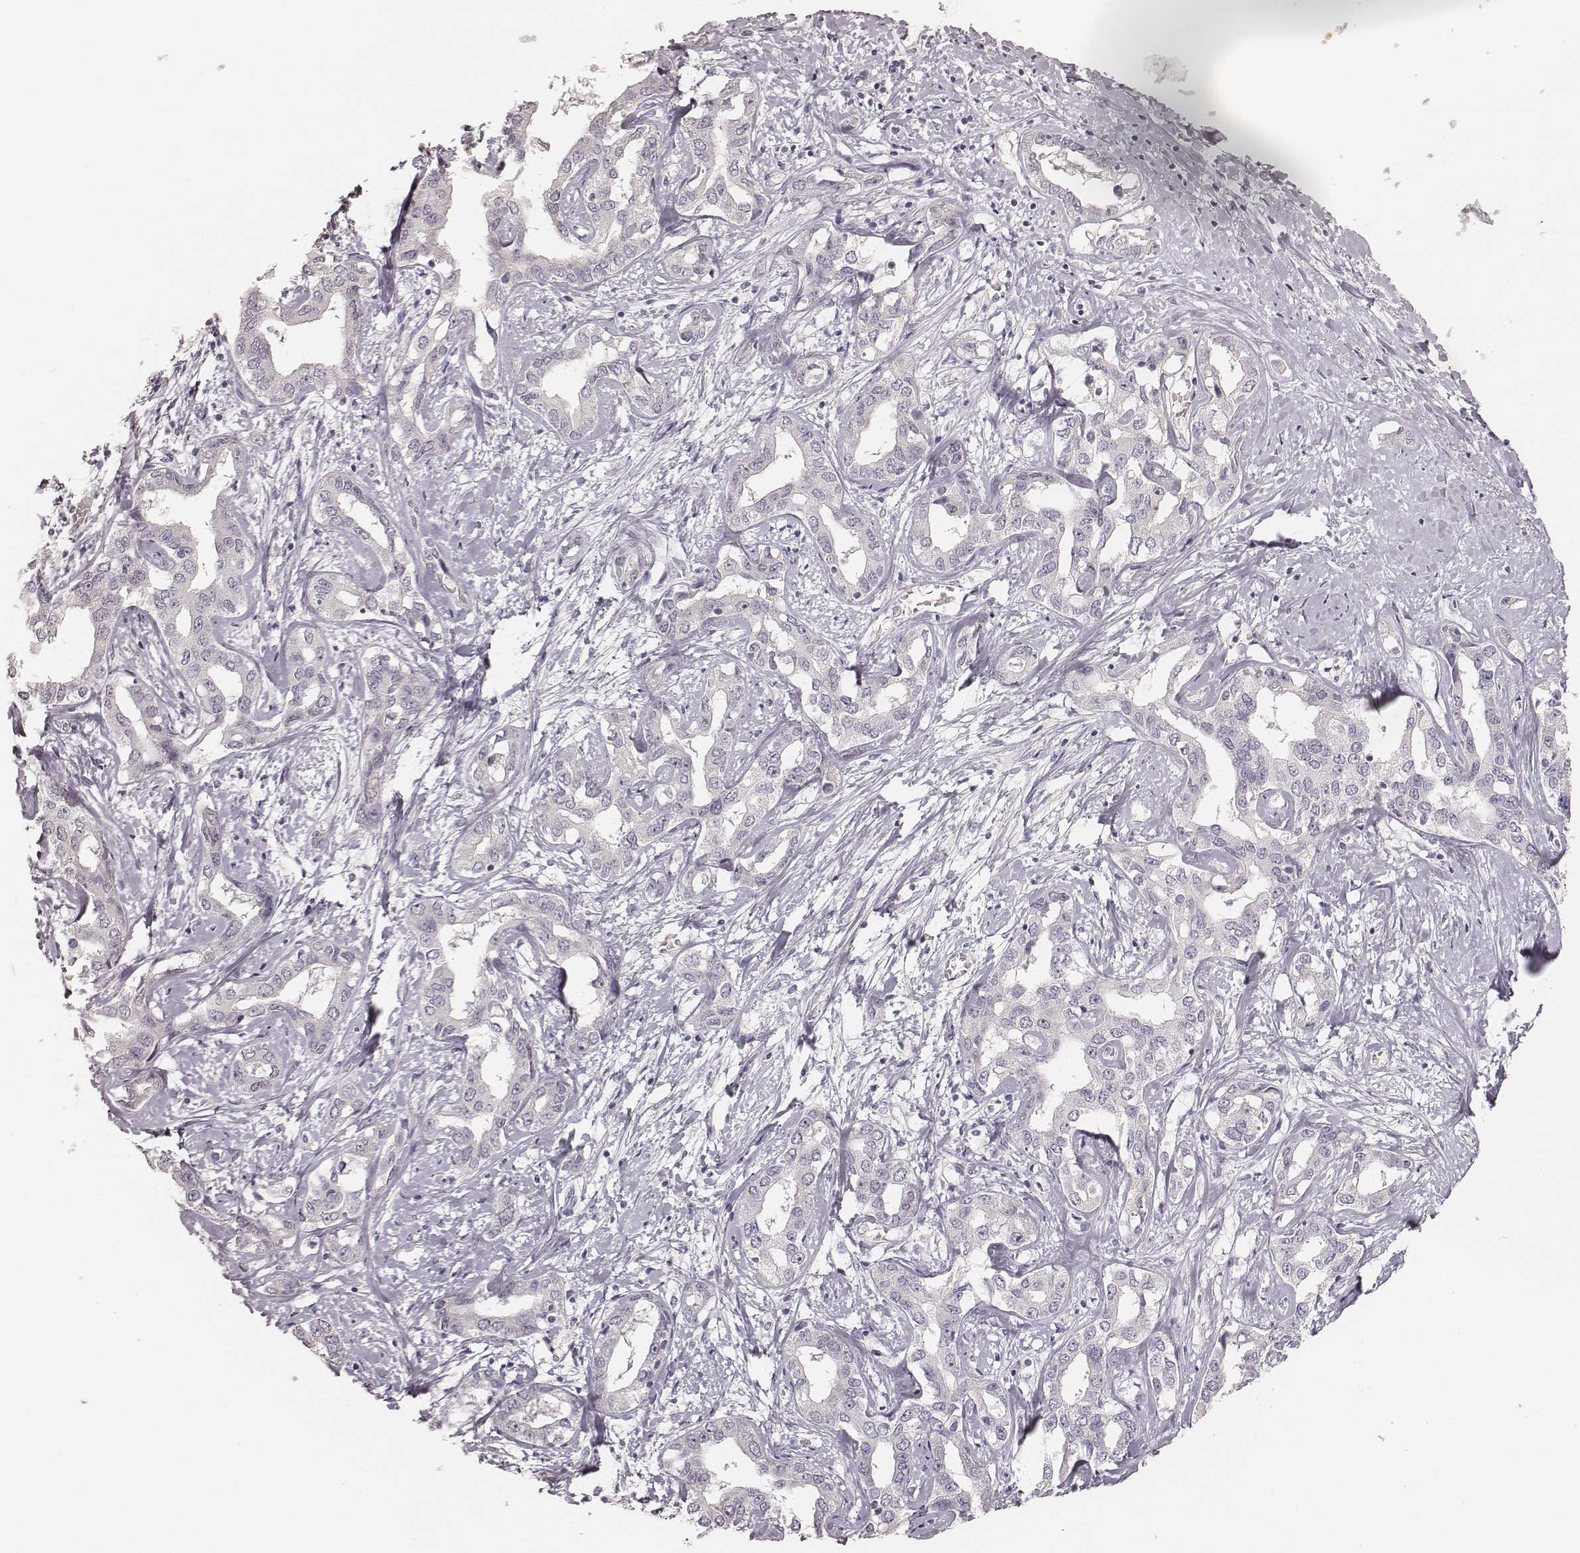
{"staining": {"intensity": "negative", "quantity": "none", "location": "none"}, "tissue": "liver cancer", "cell_type": "Tumor cells", "image_type": "cancer", "snomed": [{"axis": "morphology", "description": "Cholangiocarcinoma"}, {"axis": "topography", "description": "Liver"}], "caption": "IHC of liver cholangiocarcinoma demonstrates no staining in tumor cells. (IHC, brightfield microscopy, high magnification).", "gene": "MADCAM1", "patient": {"sex": "male", "age": 59}}